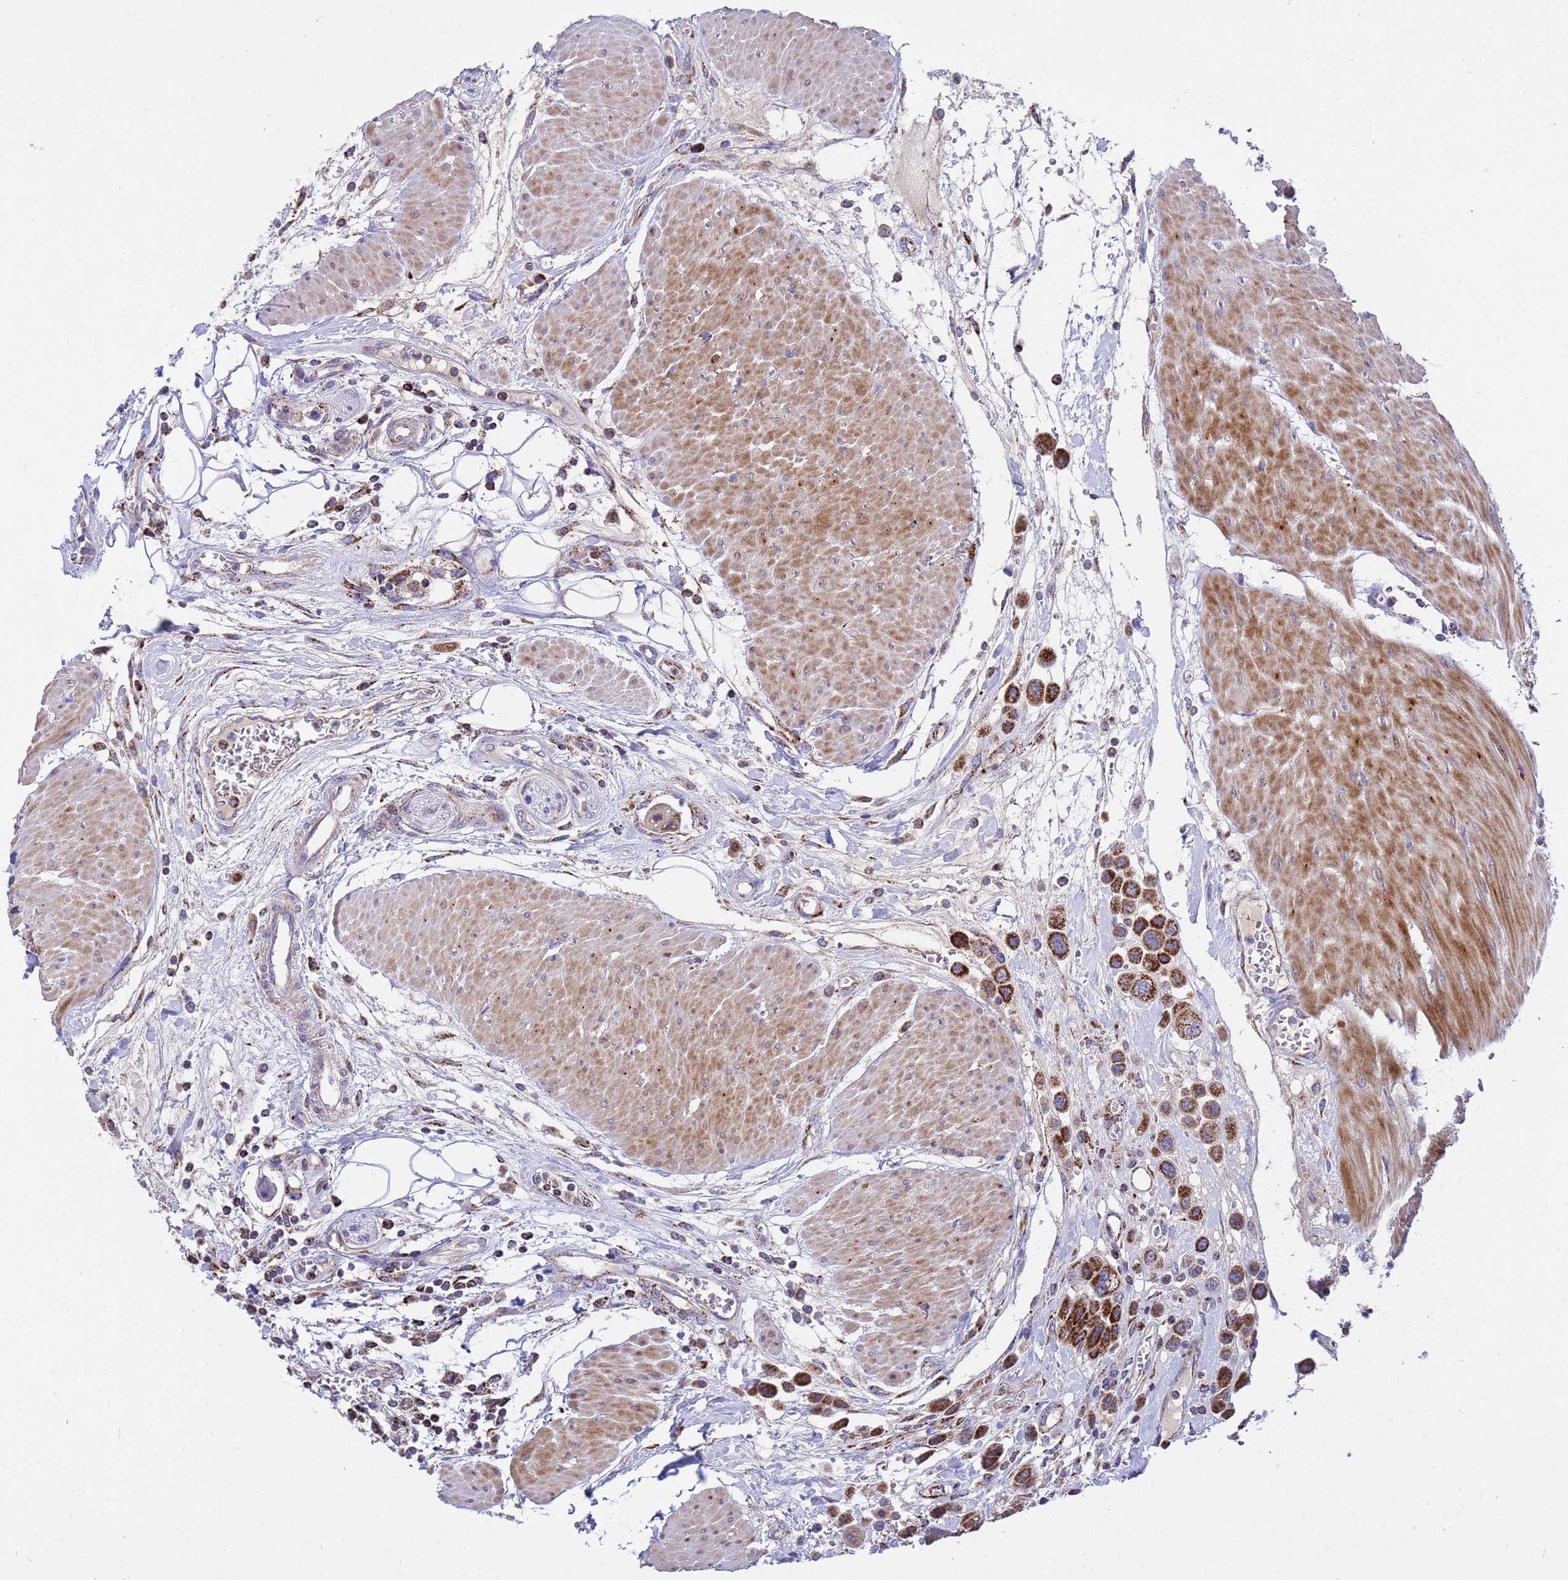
{"staining": {"intensity": "strong", "quantity": ">75%", "location": "cytoplasmic/membranous"}, "tissue": "urothelial cancer", "cell_type": "Tumor cells", "image_type": "cancer", "snomed": [{"axis": "morphology", "description": "Urothelial carcinoma, High grade"}, {"axis": "topography", "description": "Urinary bladder"}], "caption": "Urothelial cancer stained with a brown dye exhibits strong cytoplasmic/membranous positive staining in about >75% of tumor cells.", "gene": "TUBGCP3", "patient": {"sex": "male", "age": 50}}